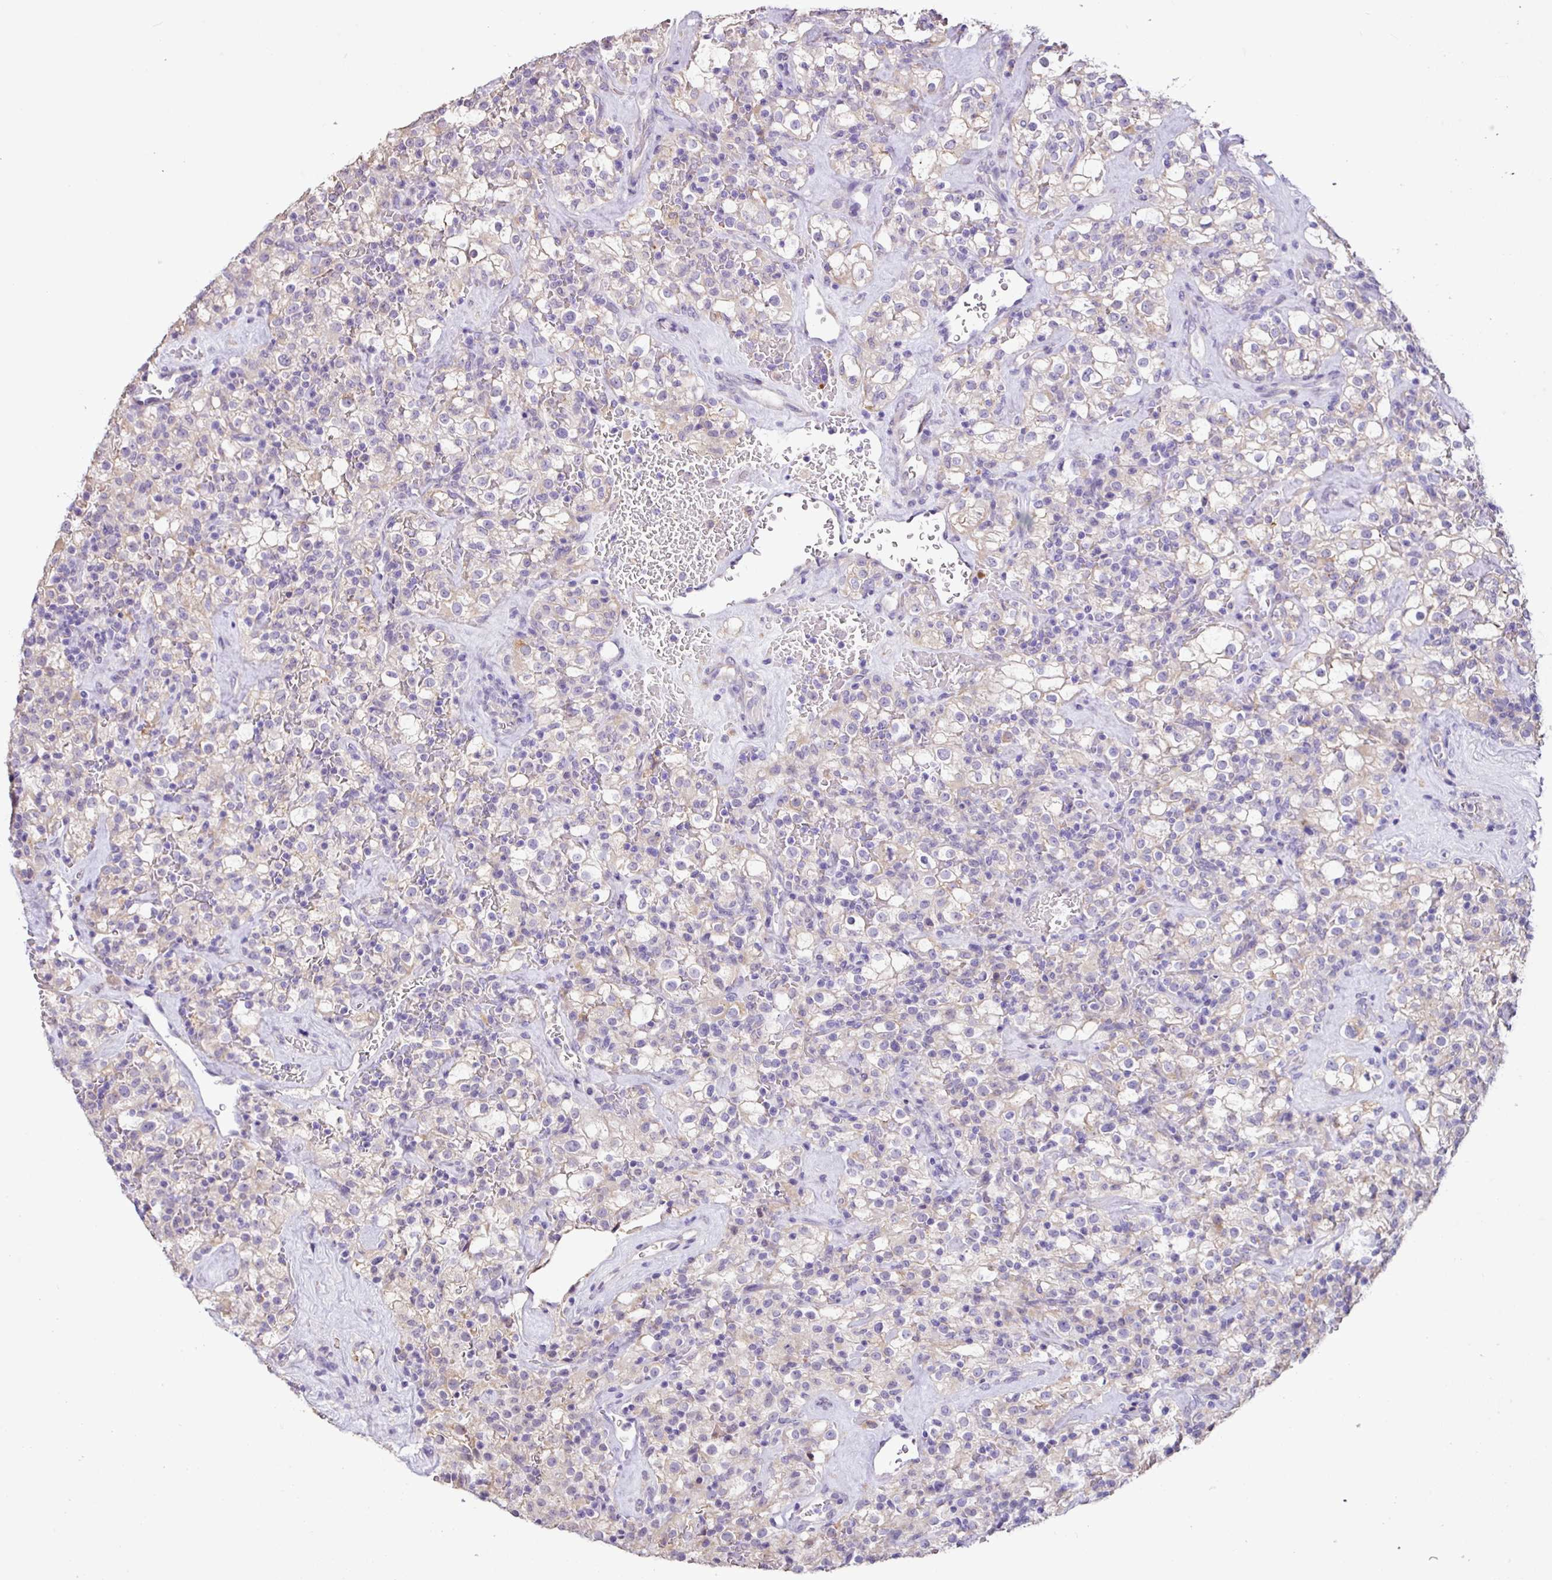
{"staining": {"intensity": "moderate", "quantity": "25%-75%", "location": "cytoplasmic/membranous"}, "tissue": "renal cancer", "cell_type": "Tumor cells", "image_type": "cancer", "snomed": [{"axis": "morphology", "description": "Adenocarcinoma, NOS"}, {"axis": "topography", "description": "Kidney"}], "caption": "Moderate cytoplasmic/membranous protein expression is present in about 25%-75% of tumor cells in renal cancer (adenocarcinoma).", "gene": "ZG16", "patient": {"sex": "female", "age": 74}}